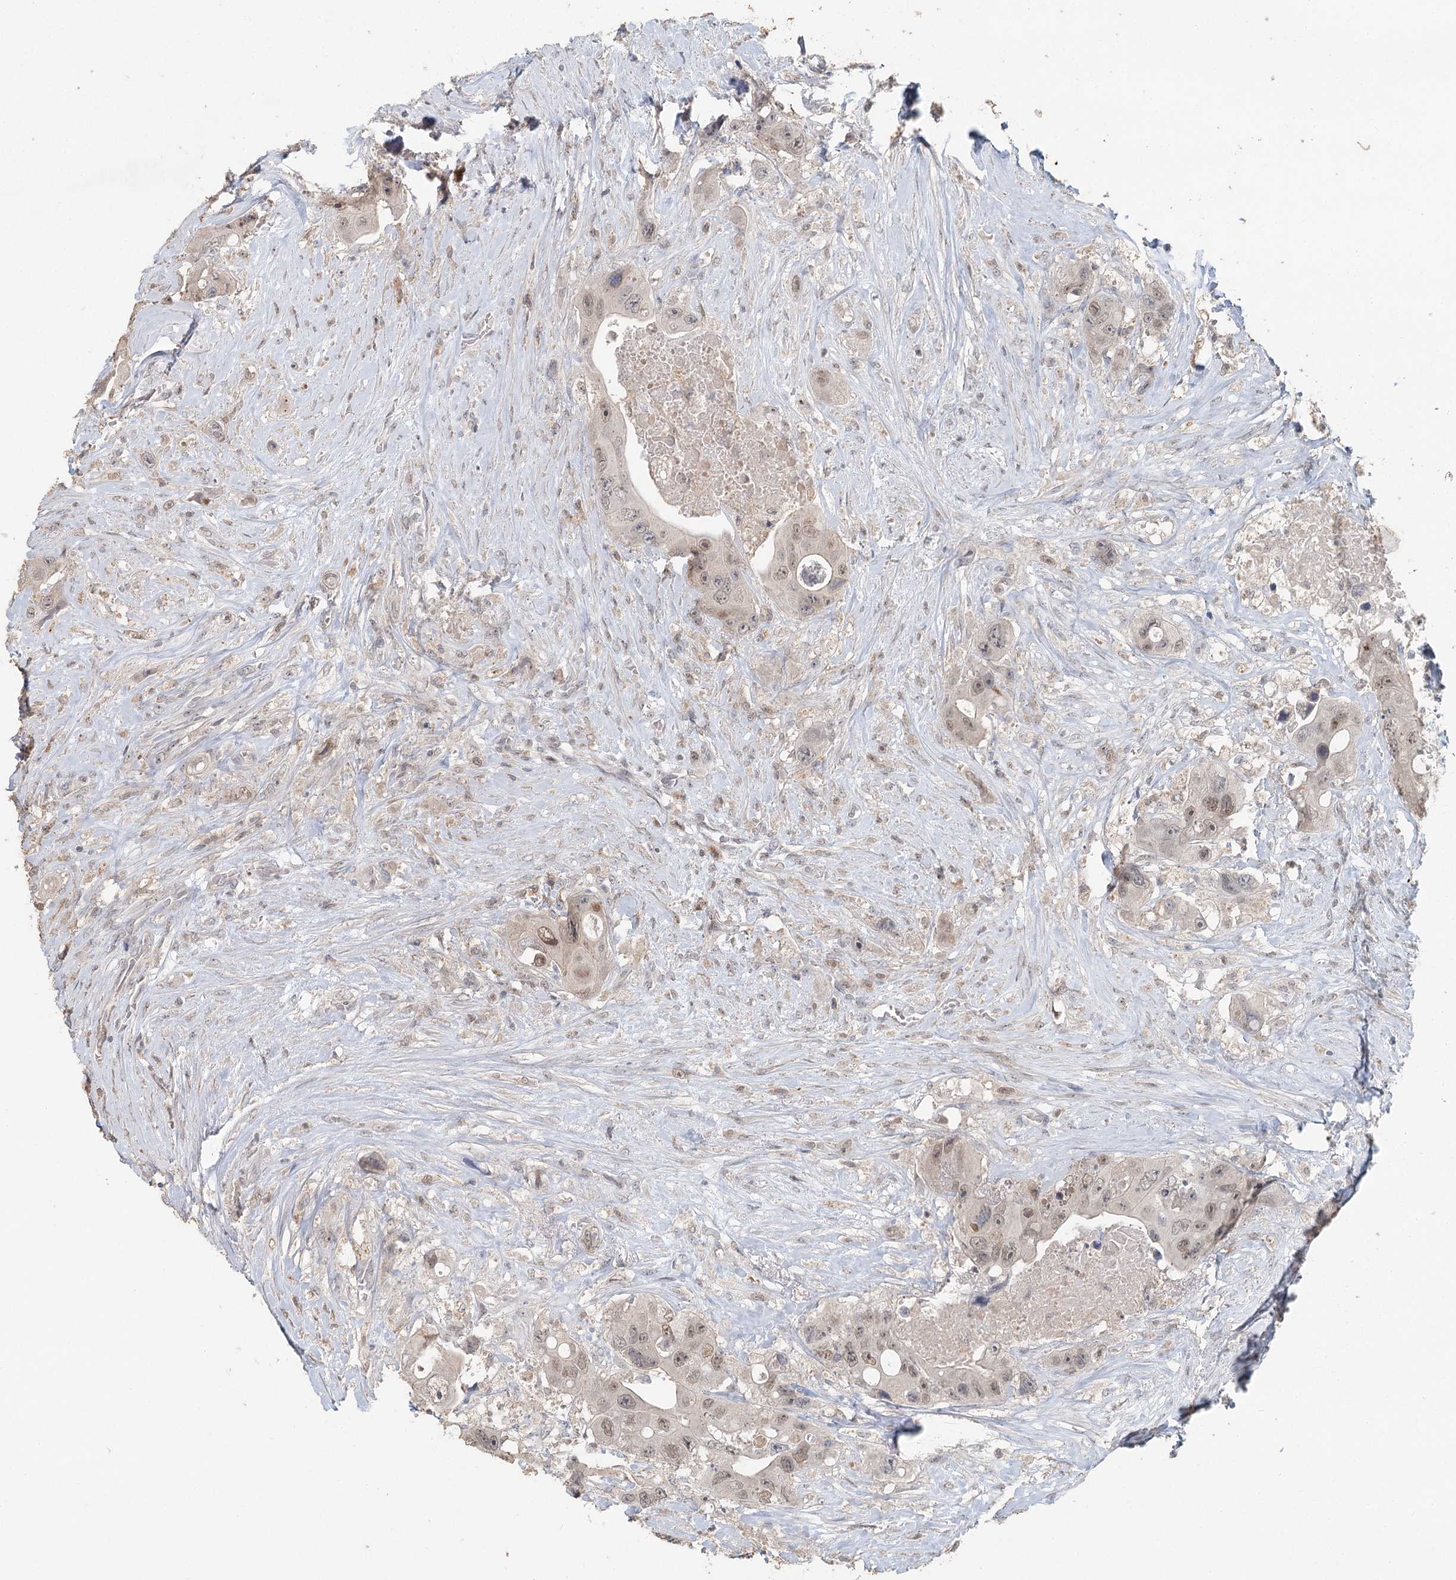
{"staining": {"intensity": "moderate", "quantity": ">75%", "location": "nuclear"}, "tissue": "colorectal cancer", "cell_type": "Tumor cells", "image_type": "cancer", "snomed": [{"axis": "morphology", "description": "Adenocarcinoma, NOS"}, {"axis": "topography", "description": "Colon"}], "caption": "Protein positivity by immunohistochemistry shows moderate nuclear staining in about >75% of tumor cells in colorectal cancer (adenocarcinoma).", "gene": "ADK", "patient": {"sex": "female", "age": 46}}